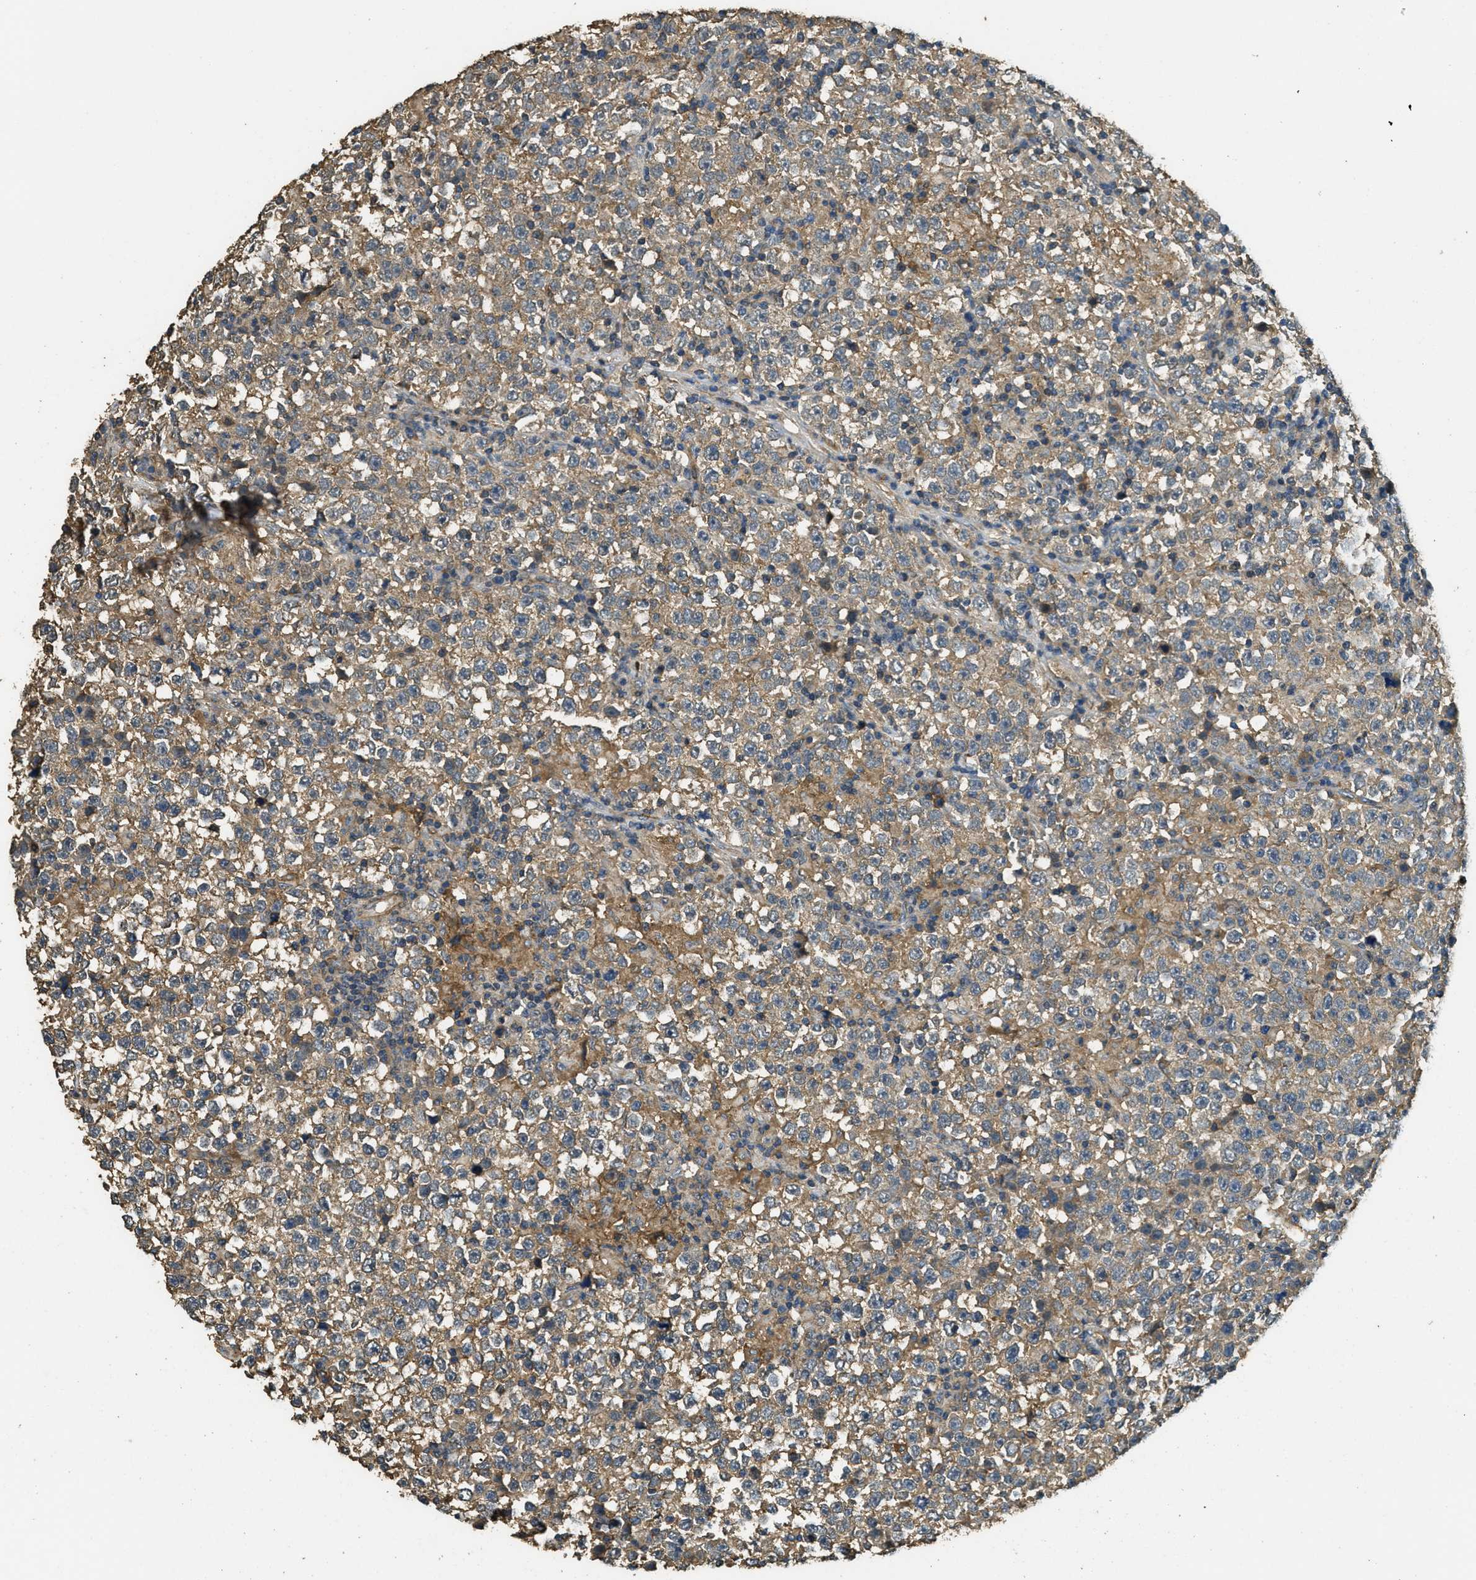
{"staining": {"intensity": "moderate", "quantity": ">75%", "location": "cytoplasmic/membranous"}, "tissue": "testis cancer", "cell_type": "Tumor cells", "image_type": "cancer", "snomed": [{"axis": "morphology", "description": "Seminoma, NOS"}, {"axis": "topography", "description": "Testis"}], "caption": "IHC histopathology image of neoplastic tissue: testis cancer stained using immunohistochemistry exhibits medium levels of moderate protein expression localized specifically in the cytoplasmic/membranous of tumor cells, appearing as a cytoplasmic/membranous brown color.", "gene": "CD276", "patient": {"sex": "male", "age": 43}}